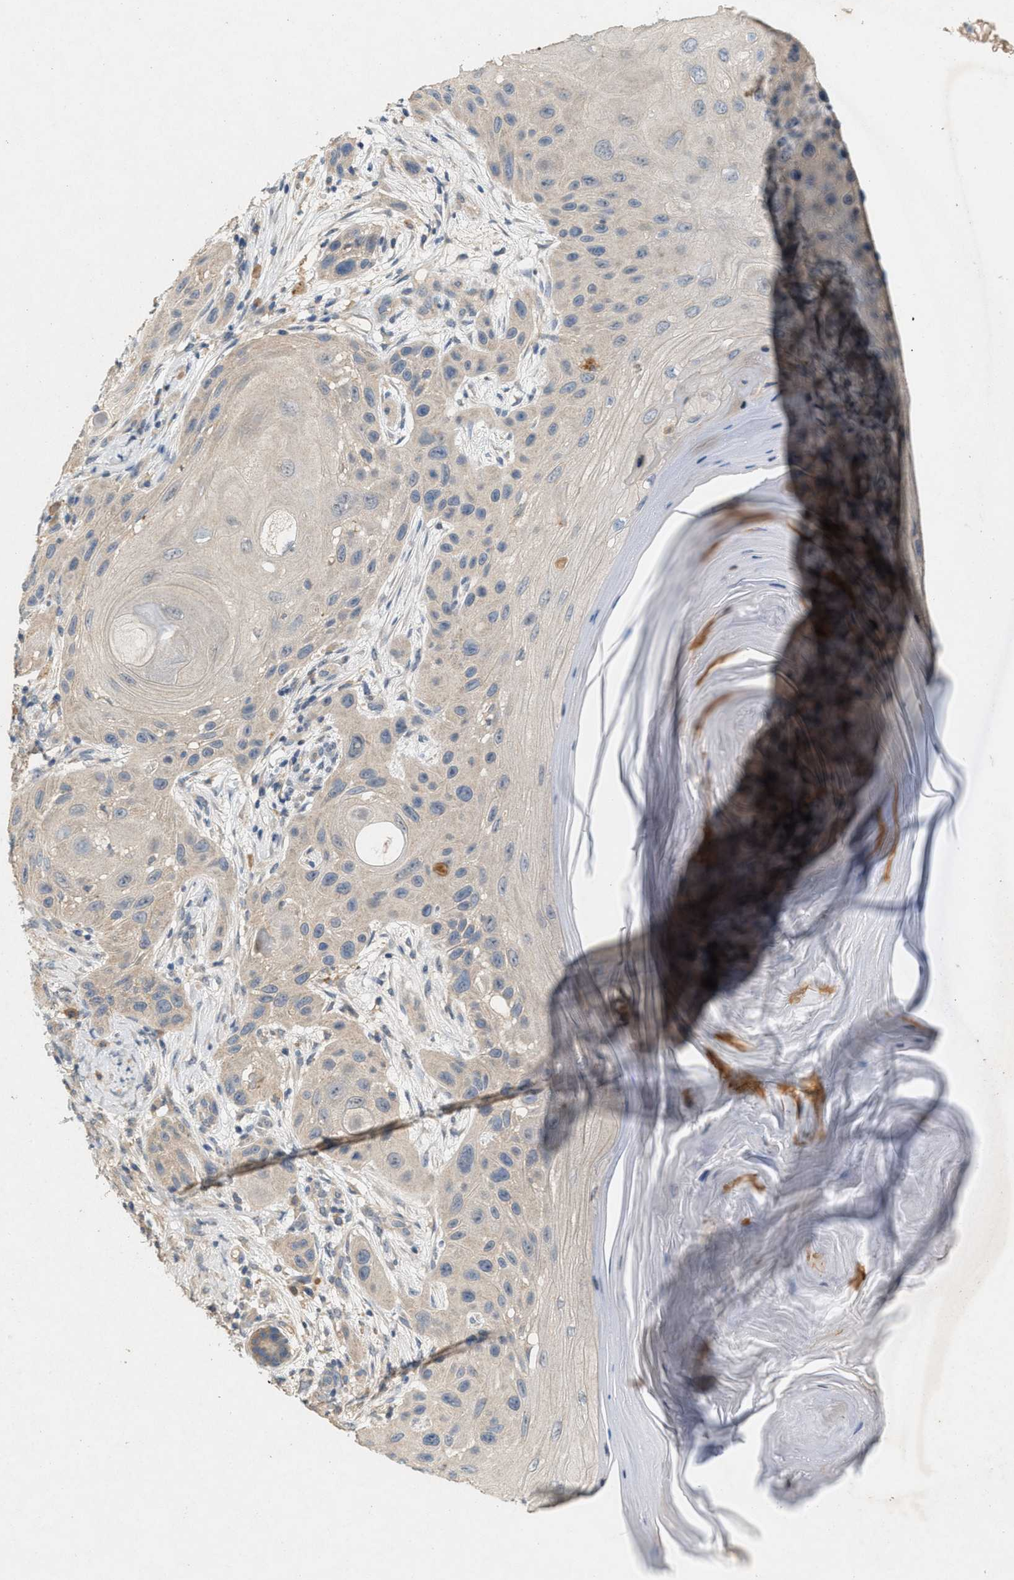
{"staining": {"intensity": "negative", "quantity": "none", "location": "none"}, "tissue": "skin cancer", "cell_type": "Tumor cells", "image_type": "cancer", "snomed": [{"axis": "morphology", "description": "Squamous cell carcinoma, NOS"}, {"axis": "topography", "description": "Skin"}], "caption": "This micrograph is of skin cancer (squamous cell carcinoma) stained with IHC to label a protein in brown with the nuclei are counter-stained blue. There is no expression in tumor cells. (DAB (3,3'-diaminobenzidine) IHC, high magnification).", "gene": "DCAF7", "patient": {"sex": "female", "age": 96}}